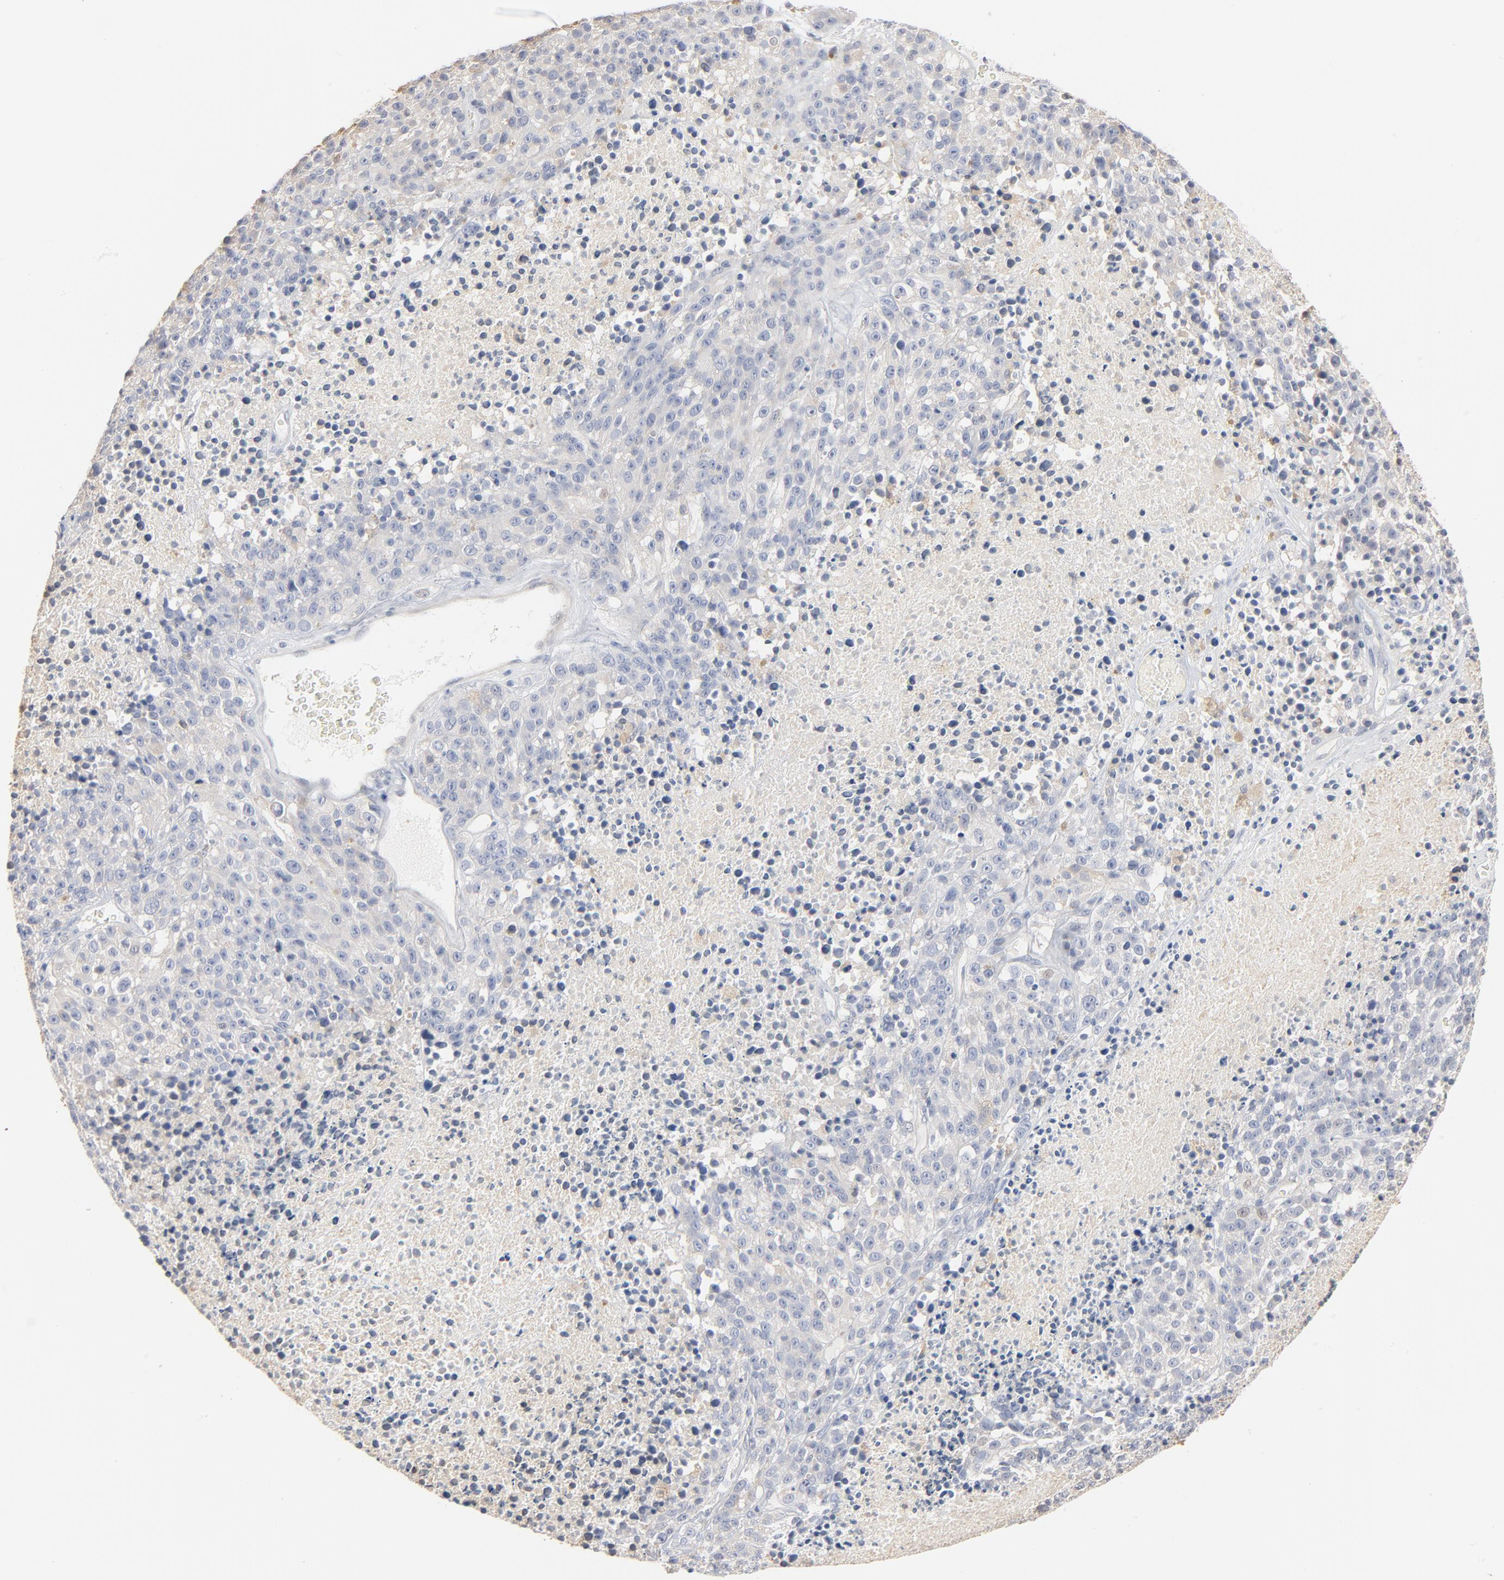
{"staining": {"intensity": "negative", "quantity": "none", "location": "none"}, "tissue": "melanoma", "cell_type": "Tumor cells", "image_type": "cancer", "snomed": [{"axis": "morphology", "description": "Malignant melanoma, Metastatic site"}, {"axis": "topography", "description": "Cerebral cortex"}], "caption": "The immunohistochemistry (IHC) image has no significant positivity in tumor cells of malignant melanoma (metastatic site) tissue. (Brightfield microscopy of DAB immunohistochemistry (IHC) at high magnification).", "gene": "EPCAM", "patient": {"sex": "female", "age": 52}}